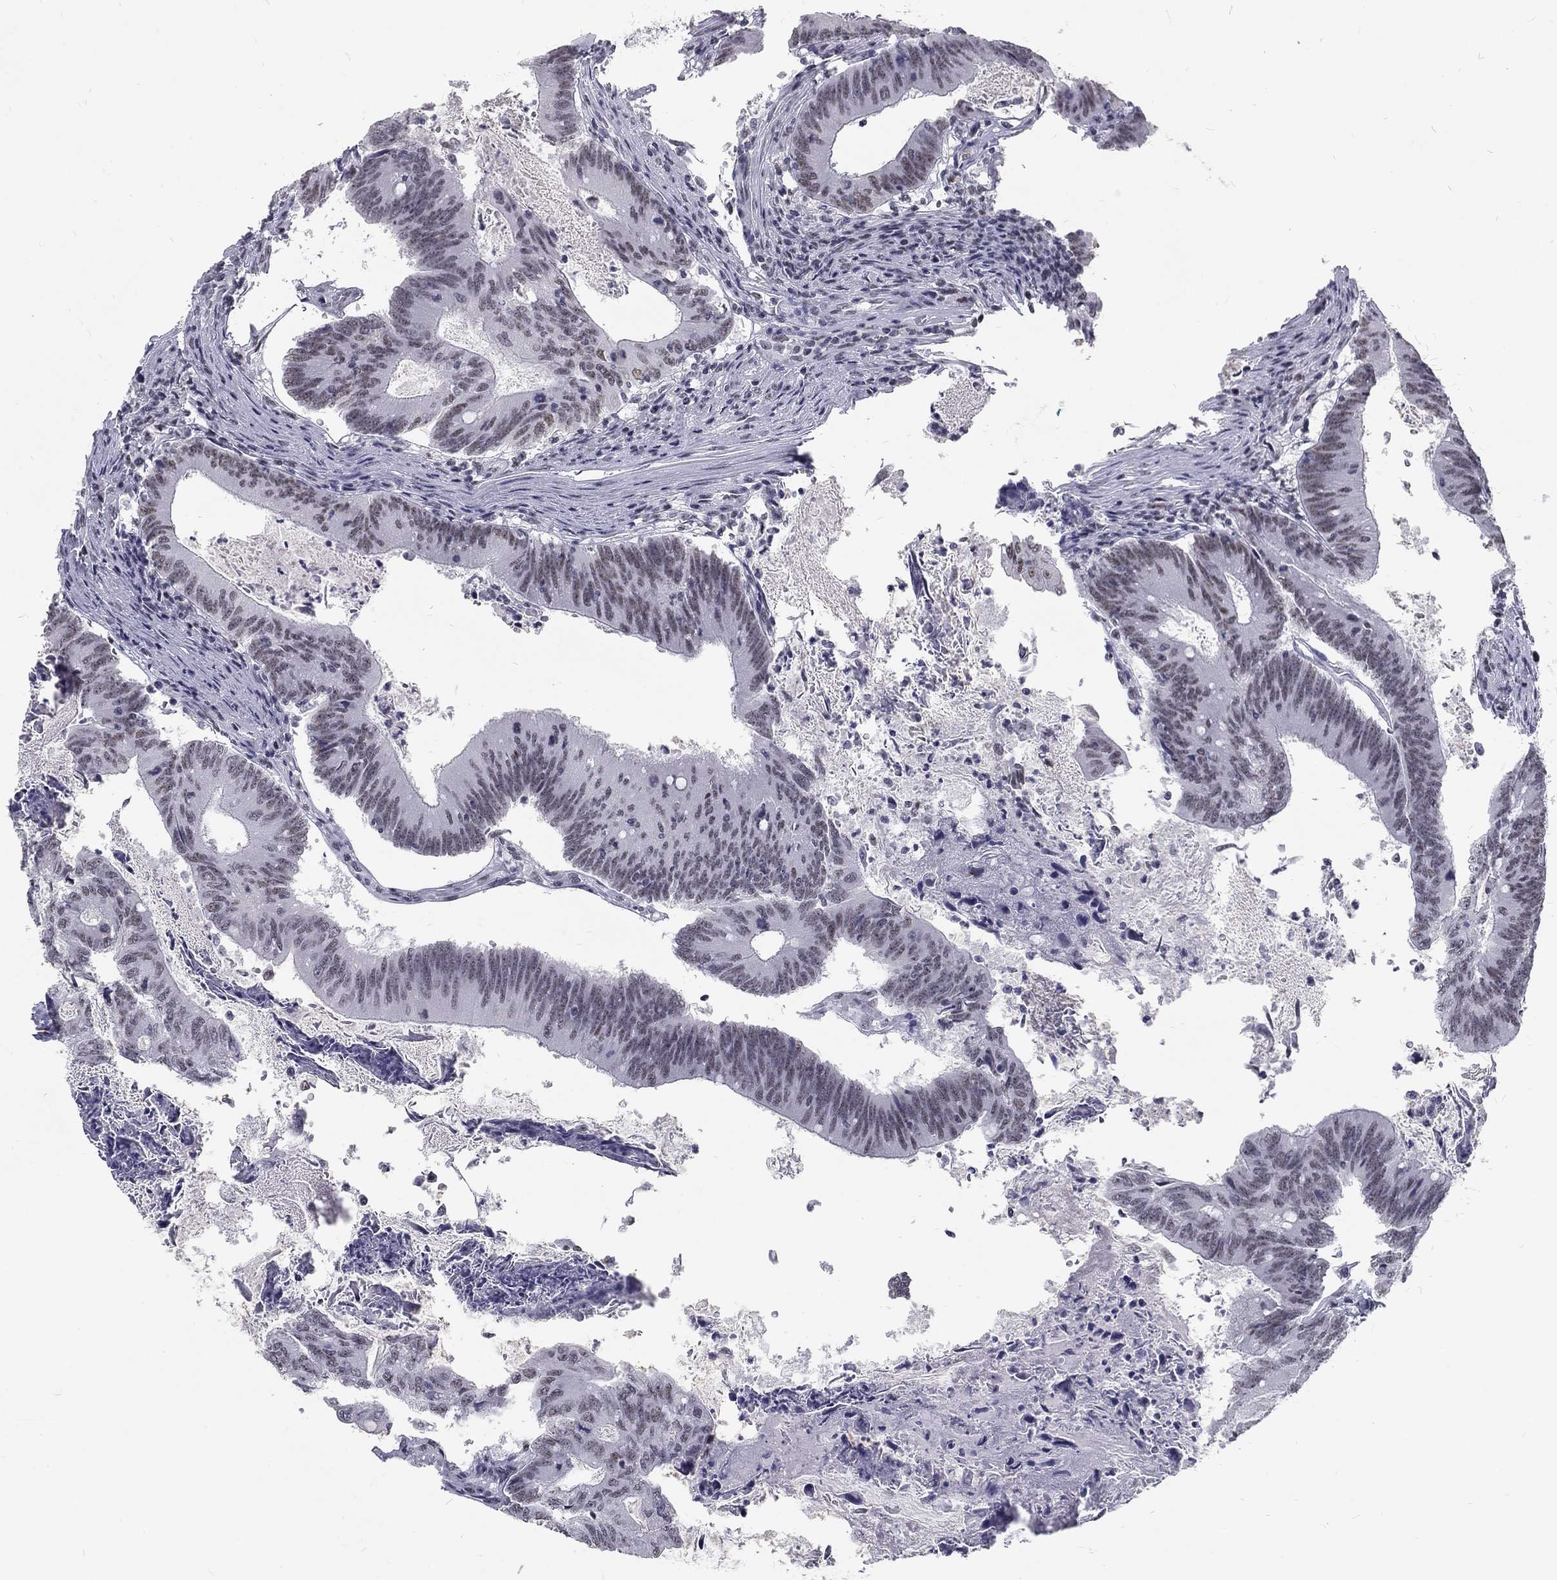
{"staining": {"intensity": "negative", "quantity": "none", "location": "none"}, "tissue": "colorectal cancer", "cell_type": "Tumor cells", "image_type": "cancer", "snomed": [{"axis": "morphology", "description": "Adenocarcinoma, NOS"}, {"axis": "topography", "description": "Colon"}], "caption": "High magnification brightfield microscopy of colorectal cancer stained with DAB (brown) and counterstained with hematoxylin (blue): tumor cells show no significant staining.", "gene": "SNORC", "patient": {"sex": "female", "age": 70}}